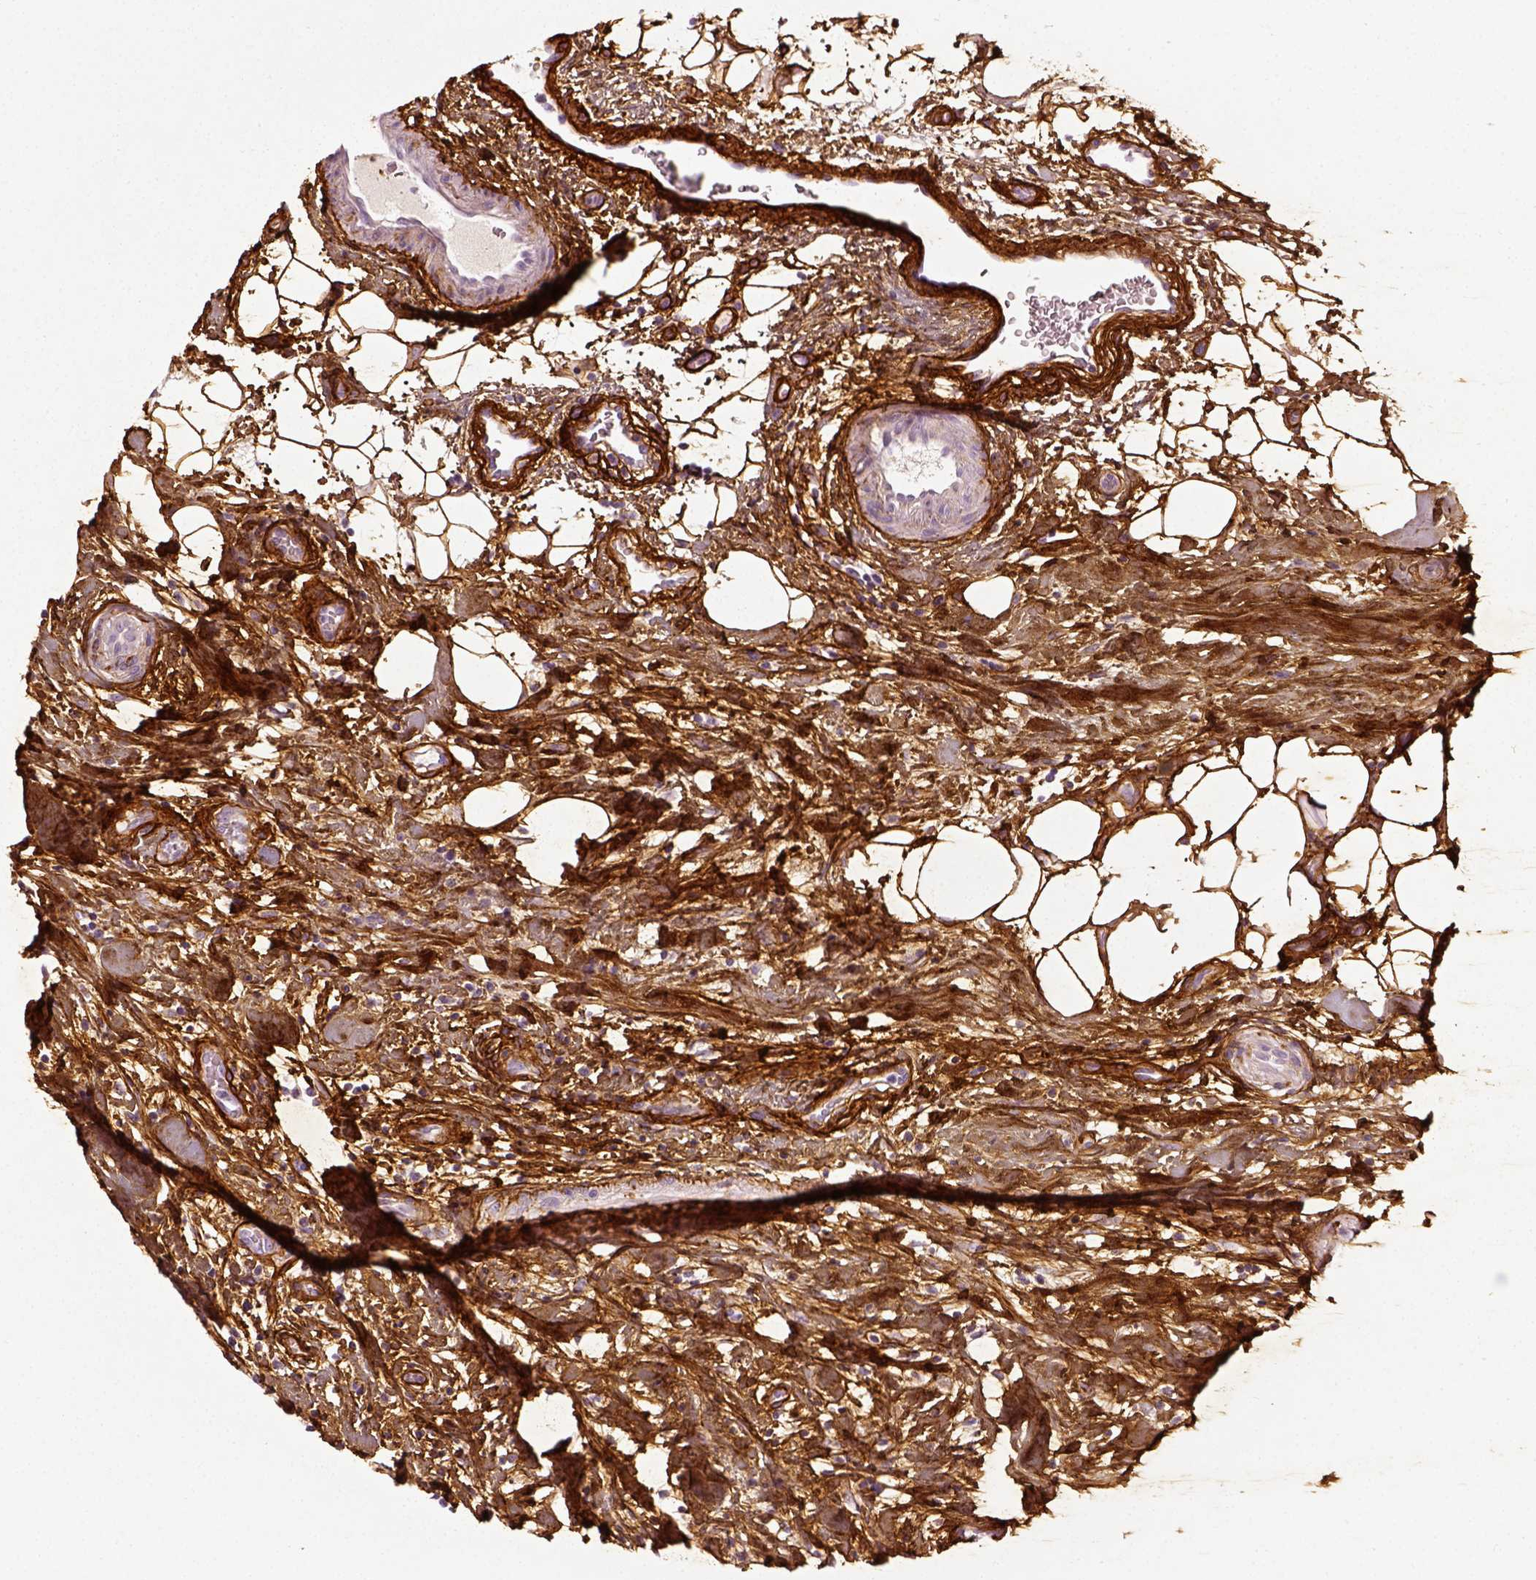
{"staining": {"intensity": "negative", "quantity": "none", "location": "none"}, "tissue": "renal cancer", "cell_type": "Tumor cells", "image_type": "cancer", "snomed": [{"axis": "morphology", "description": "Adenocarcinoma, NOS"}, {"axis": "topography", "description": "Kidney"}], "caption": "This histopathology image is of adenocarcinoma (renal) stained with immunohistochemistry to label a protein in brown with the nuclei are counter-stained blue. There is no staining in tumor cells. (DAB (3,3'-diaminobenzidine) IHC visualized using brightfield microscopy, high magnification).", "gene": "COL6A2", "patient": {"sex": "male", "age": 59}}